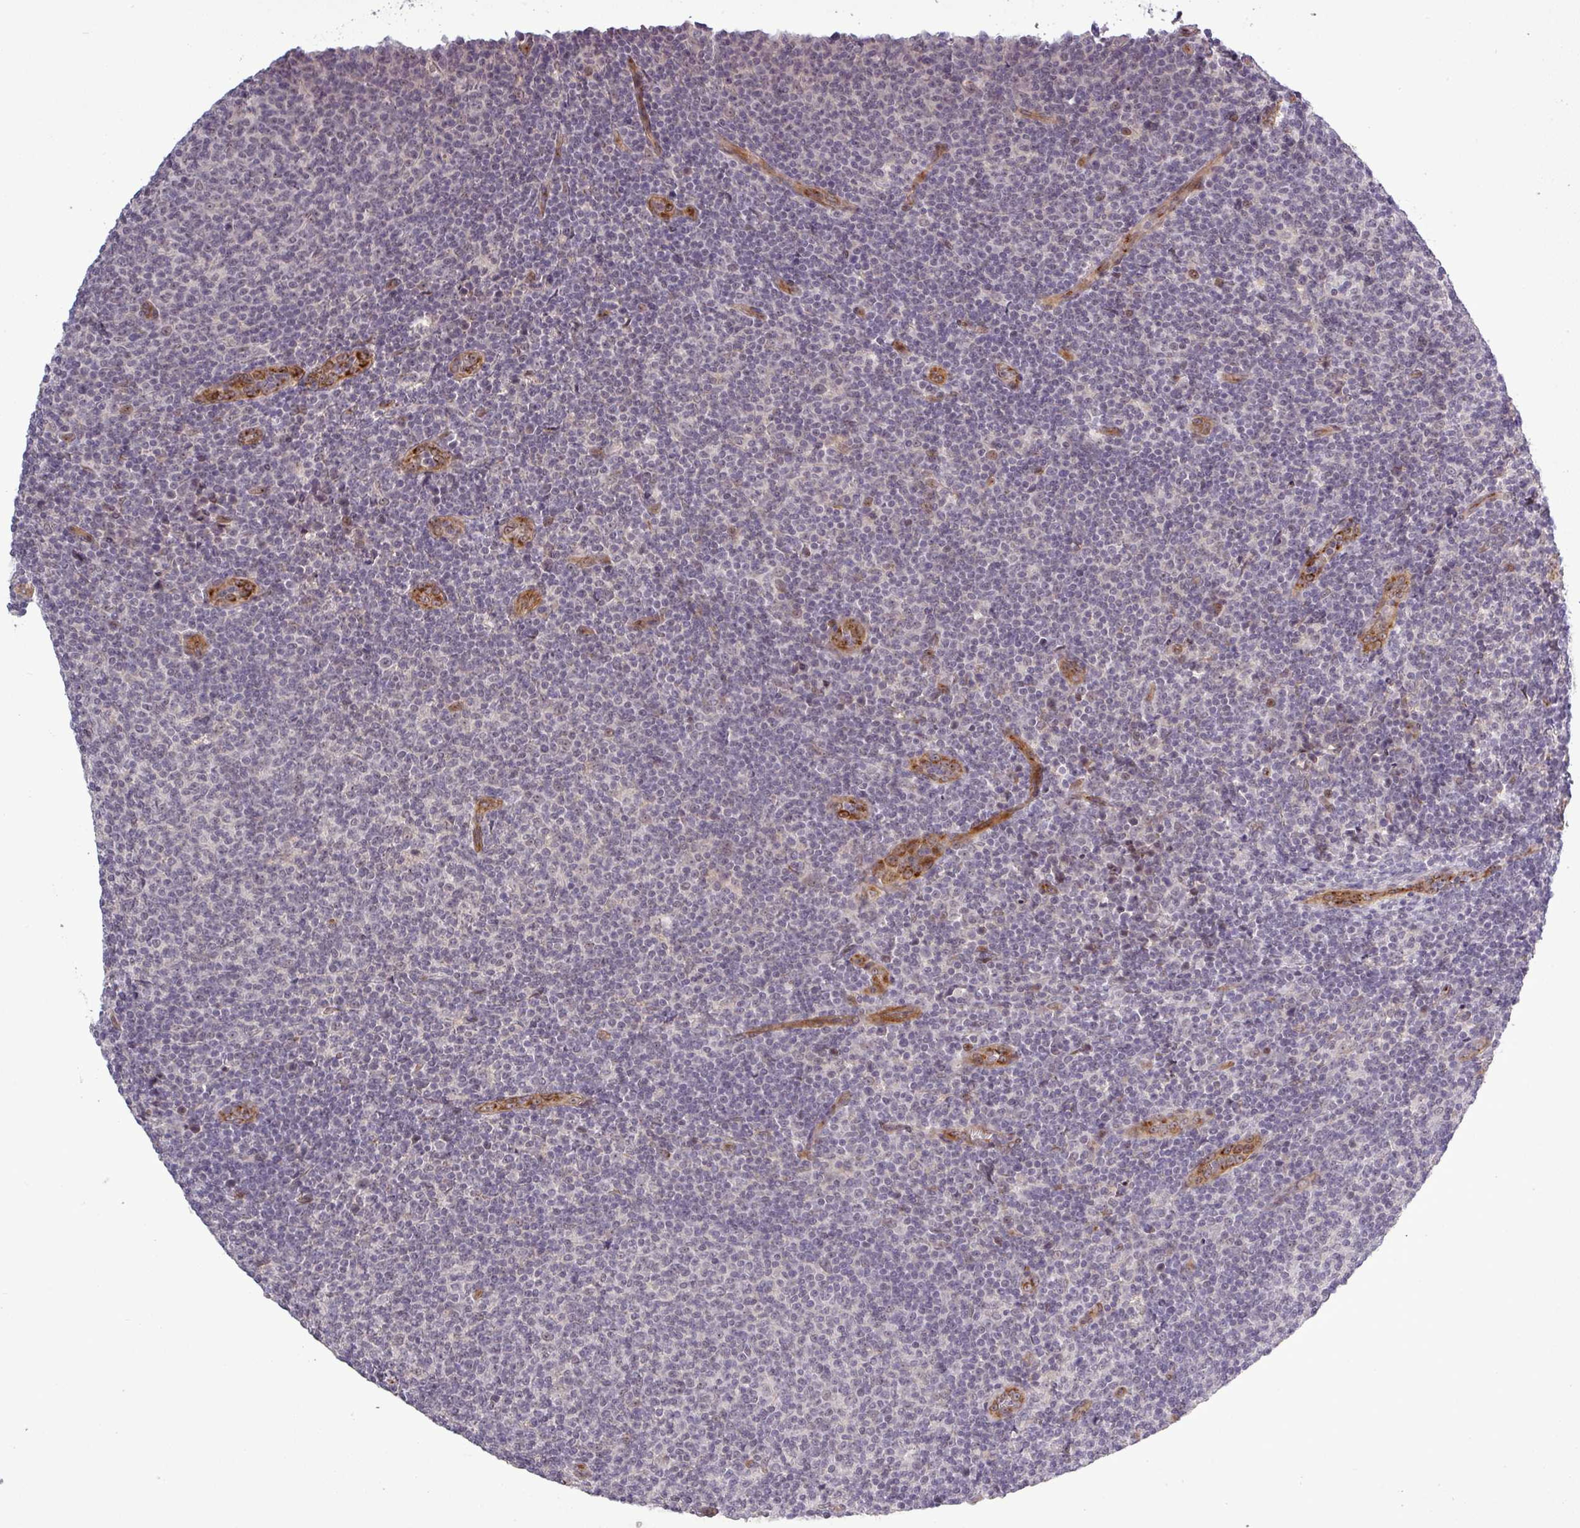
{"staining": {"intensity": "negative", "quantity": "none", "location": "none"}, "tissue": "lymphoma", "cell_type": "Tumor cells", "image_type": "cancer", "snomed": [{"axis": "morphology", "description": "Malignant lymphoma, non-Hodgkin's type, Low grade"}, {"axis": "topography", "description": "Lymph node"}], "caption": "Protein analysis of malignant lymphoma, non-Hodgkin's type (low-grade) shows no significant staining in tumor cells.", "gene": "PCDH1", "patient": {"sex": "male", "age": 66}}